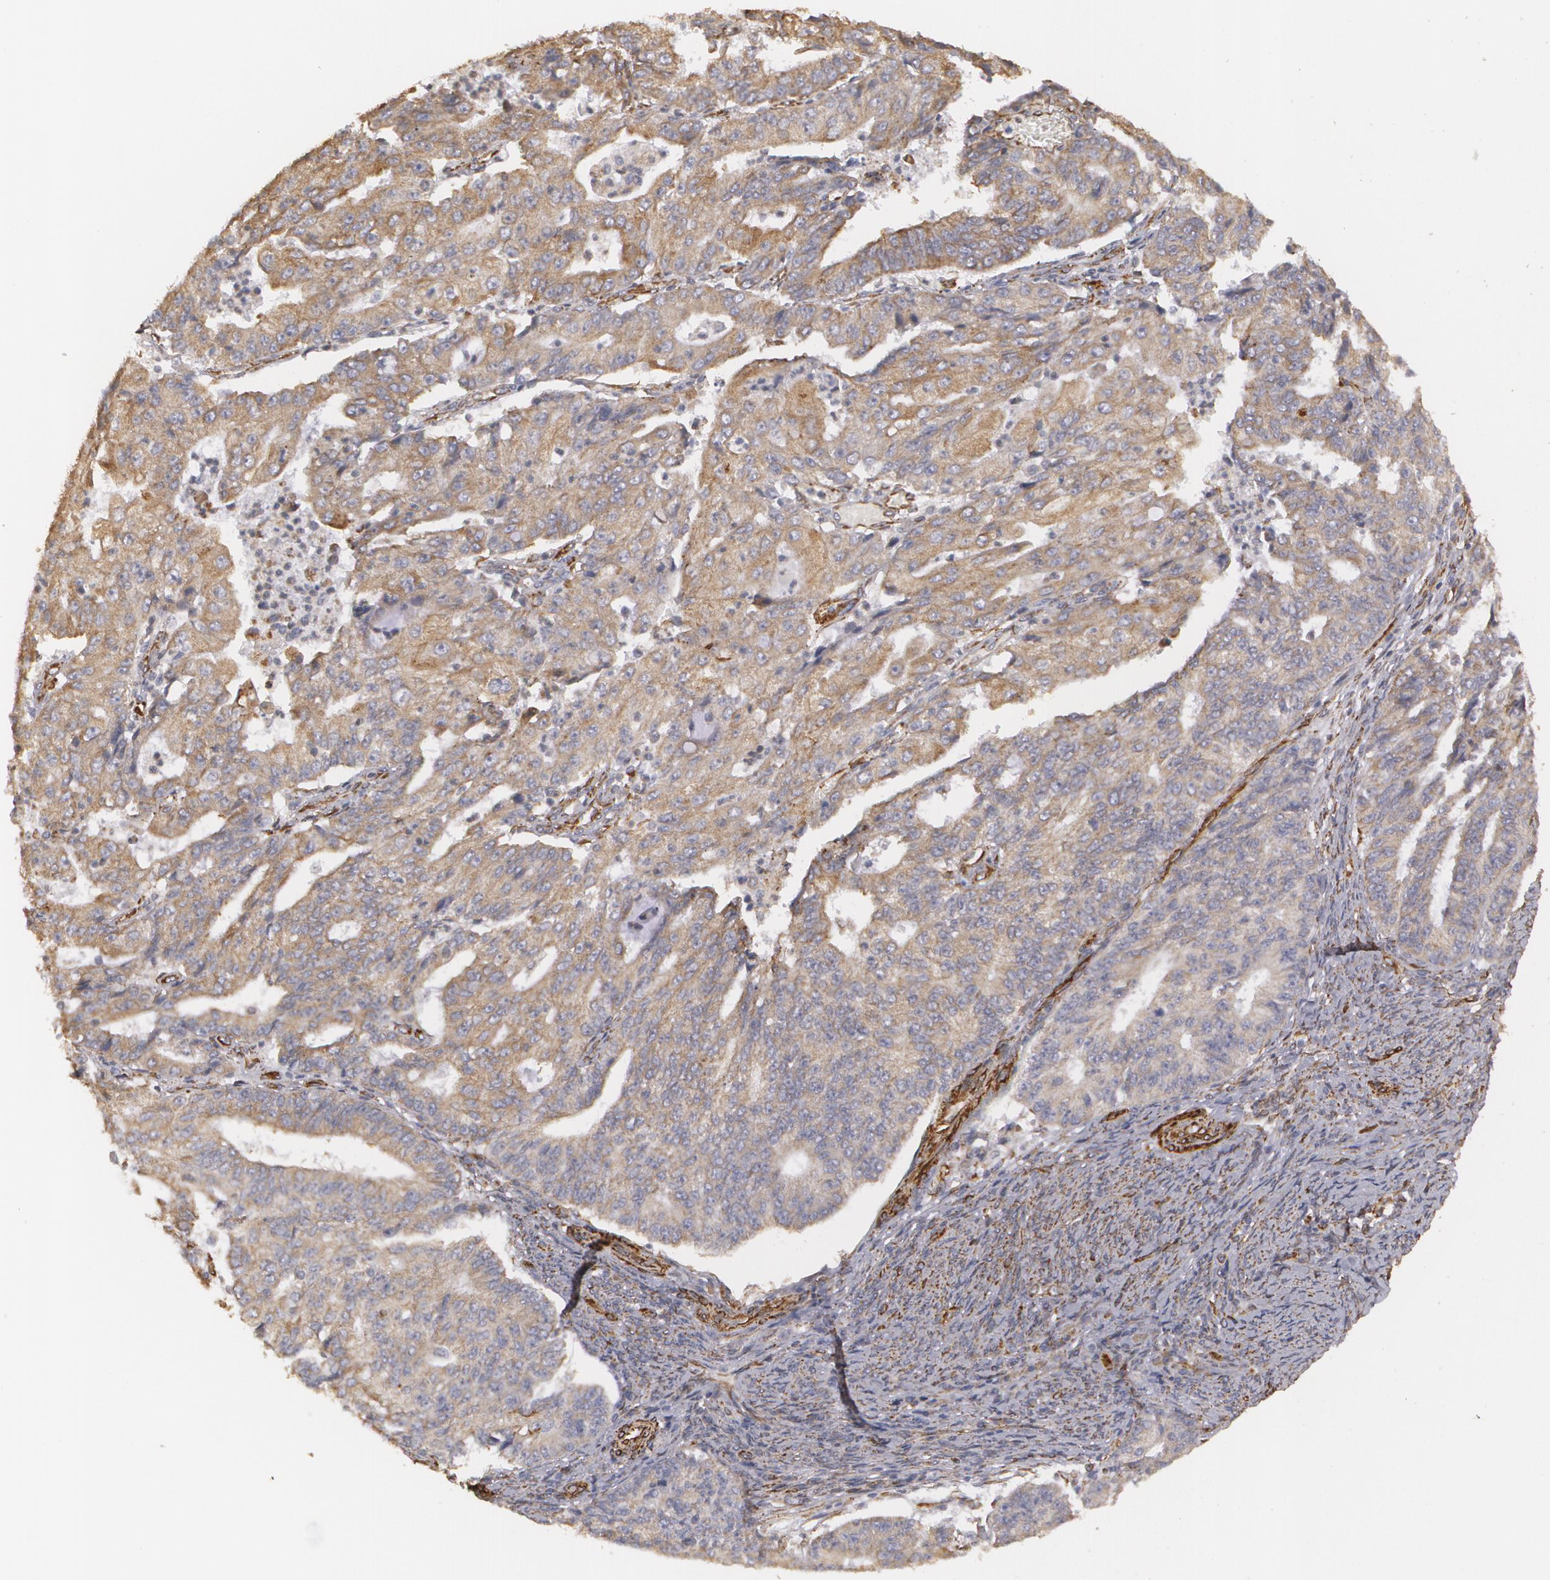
{"staining": {"intensity": "weak", "quantity": ">75%", "location": "cytoplasmic/membranous"}, "tissue": "endometrial cancer", "cell_type": "Tumor cells", "image_type": "cancer", "snomed": [{"axis": "morphology", "description": "Adenocarcinoma, NOS"}, {"axis": "topography", "description": "Endometrium"}], "caption": "The micrograph shows staining of adenocarcinoma (endometrial), revealing weak cytoplasmic/membranous protein expression (brown color) within tumor cells. Using DAB (3,3'-diaminobenzidine) (brown) and hematoxylin (blue) stains, captured at high magnification using brightfield microscopy.", "gene": "CYB5R3", "patient": {"sex": "female", "age": 56}}